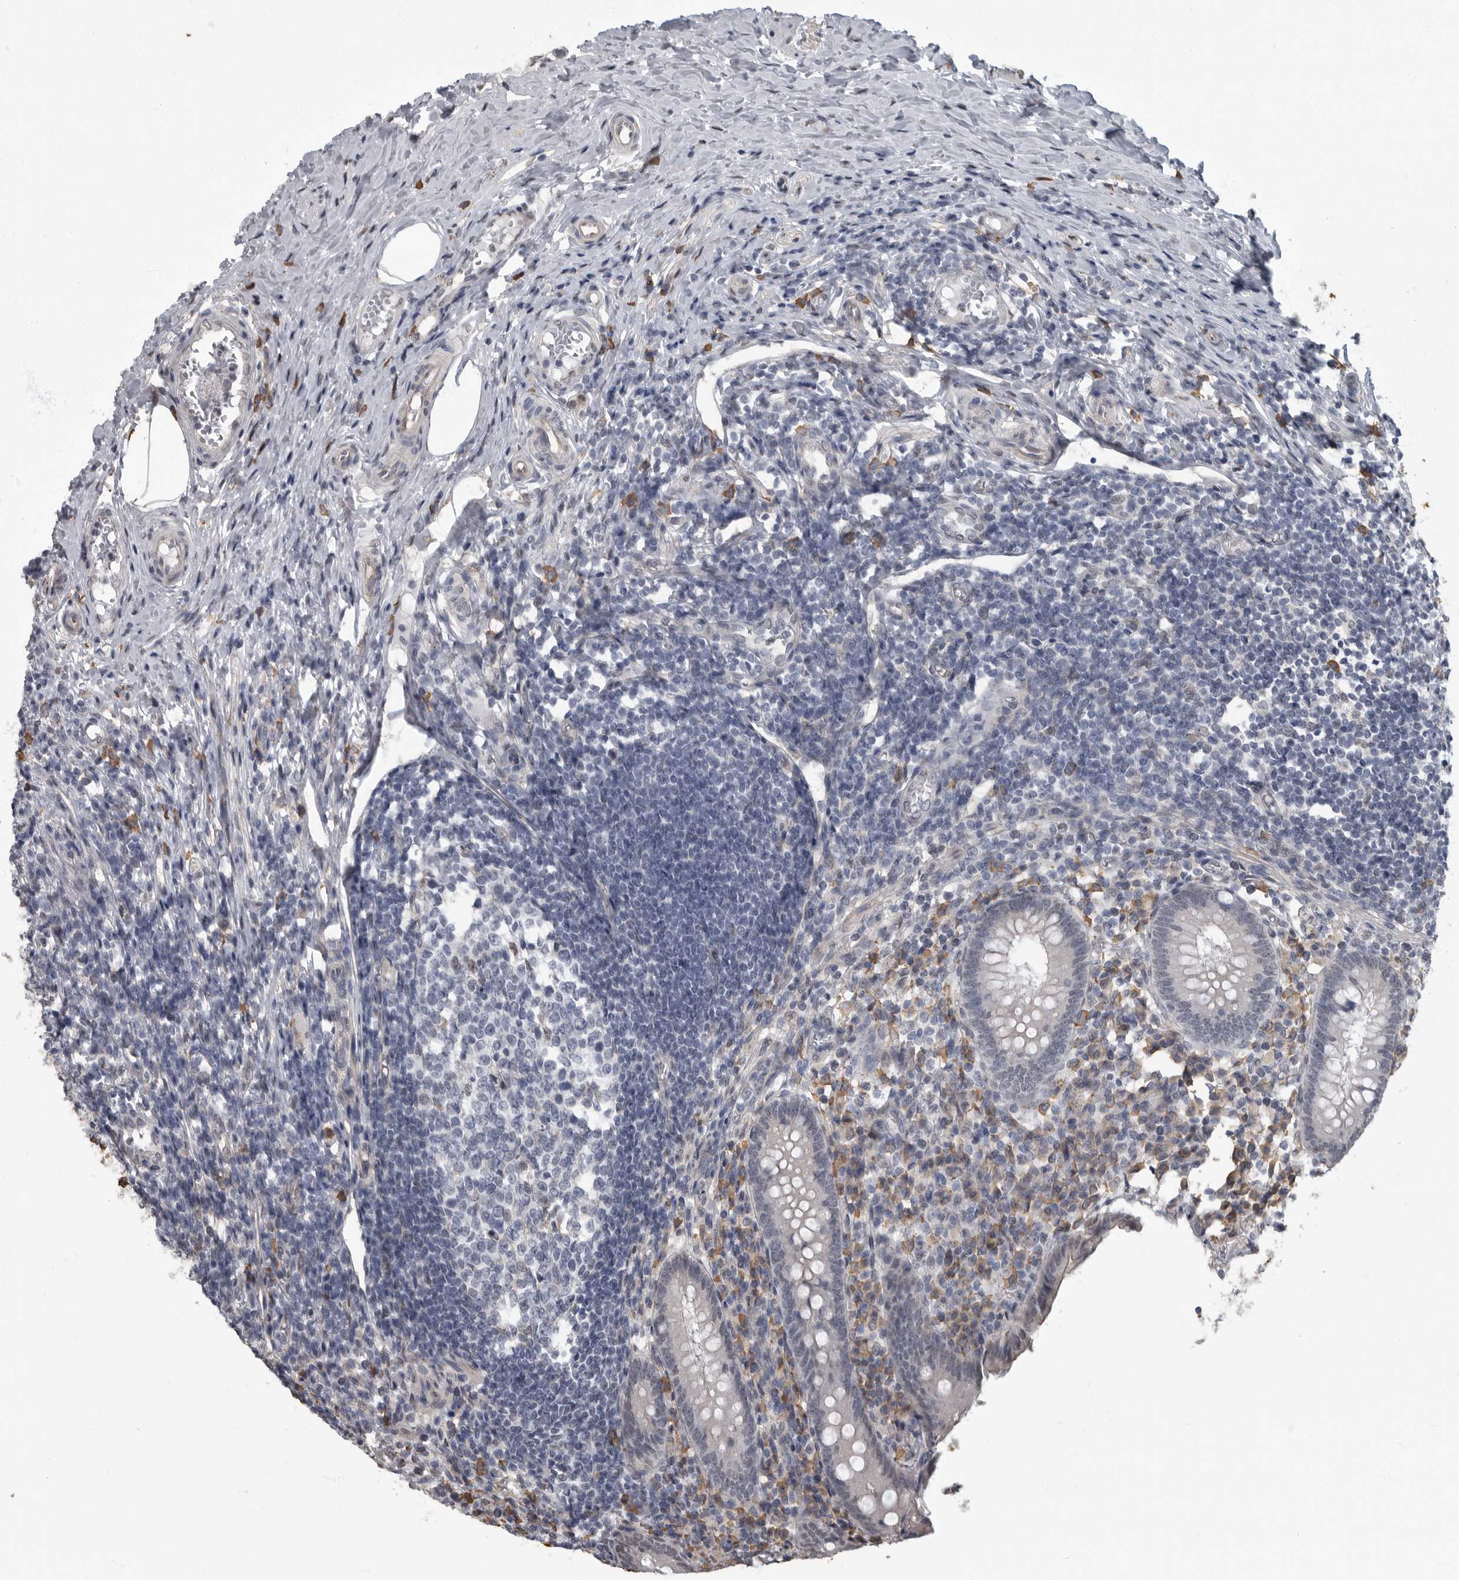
{"staining": {"intensity": "weak", "quantity": "<25%", "location": "nuclear"}, "tissue": "appendix", "cell_type": "Glandular cells", "image_type": "normal", "snomed": [{"axis": "morphology", "description": "Normal tissue, NOS"}, {"axis": "topography", "description": "Appendix"}], "caption": "Immunohistochemistry (IHC) photomicrograph of benign human appendix stained for a protein (brown), which reveals no staining in glandular cells.", "gene": "ARHGEF10", "patient": {"sex": "female", "age": 17}}